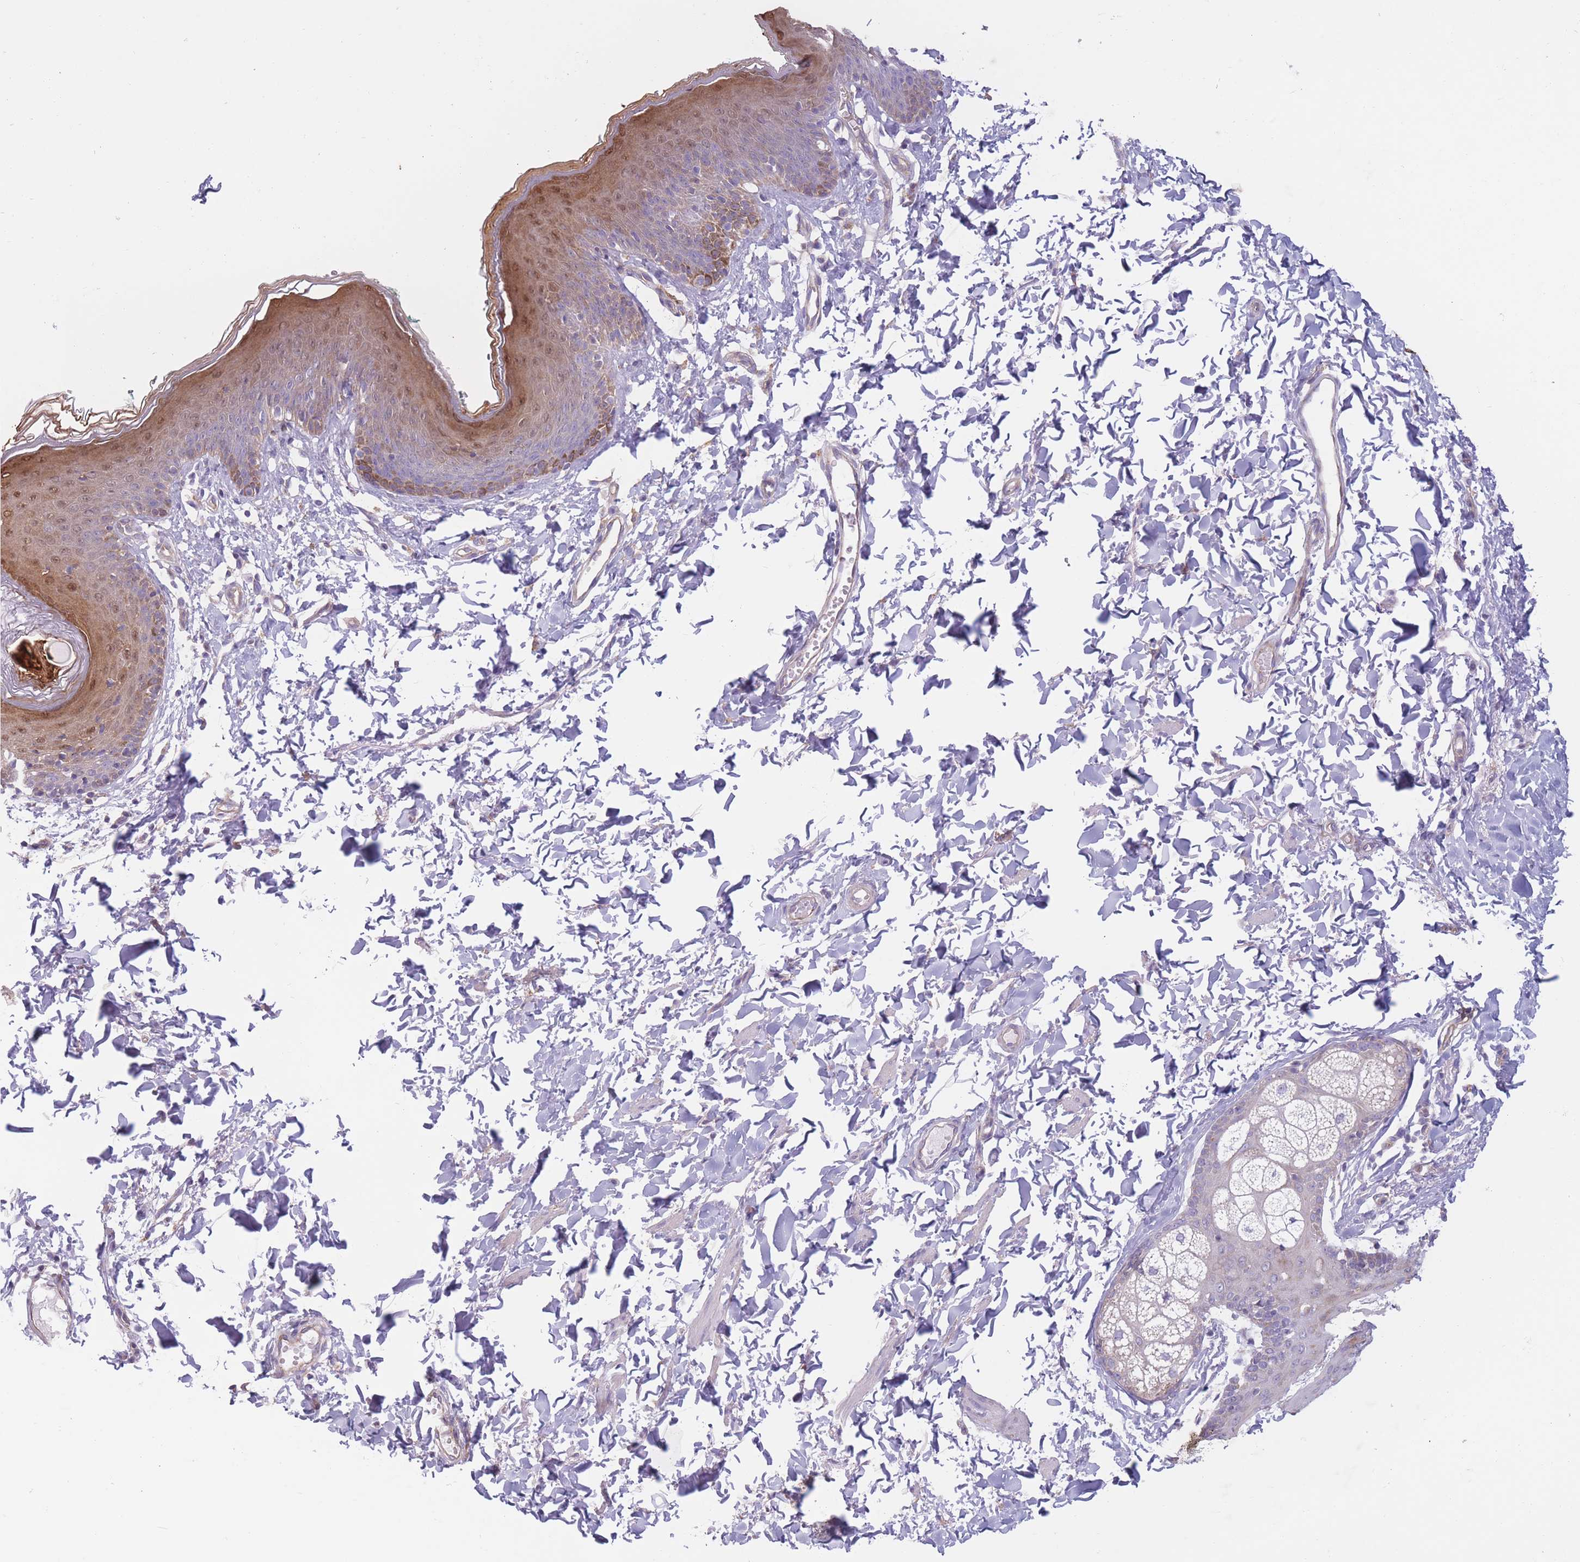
{"staining": {"intensity": "moderate", "quantity": "25%-75%", "location": "cytoplasmic/membranous,nuclear"}, "tissue": "skin", "cell_type": "Epidermal cells", "image_type": "normal", "snomed": [{"axis": "morphology", "description": "Normal tissue, NOS"}, {"axis": "topography", "description": "Vulva"}], "caption": "A high-resolution image shows immunohistochemistry (IHC) staining of unremarkable skin, which displays moderate cytoplasmic/membranous,nuclear positivity in approximately 25%-75% of epidermal cells. (Stains: DAB (3,3'-diaminobenzidine) in brown, nuclei in blue, Microscopy: brightfield microscopy at high magnification).", "gene": "SERPINB3", "patient": {"sex": "female", "age": 66}}